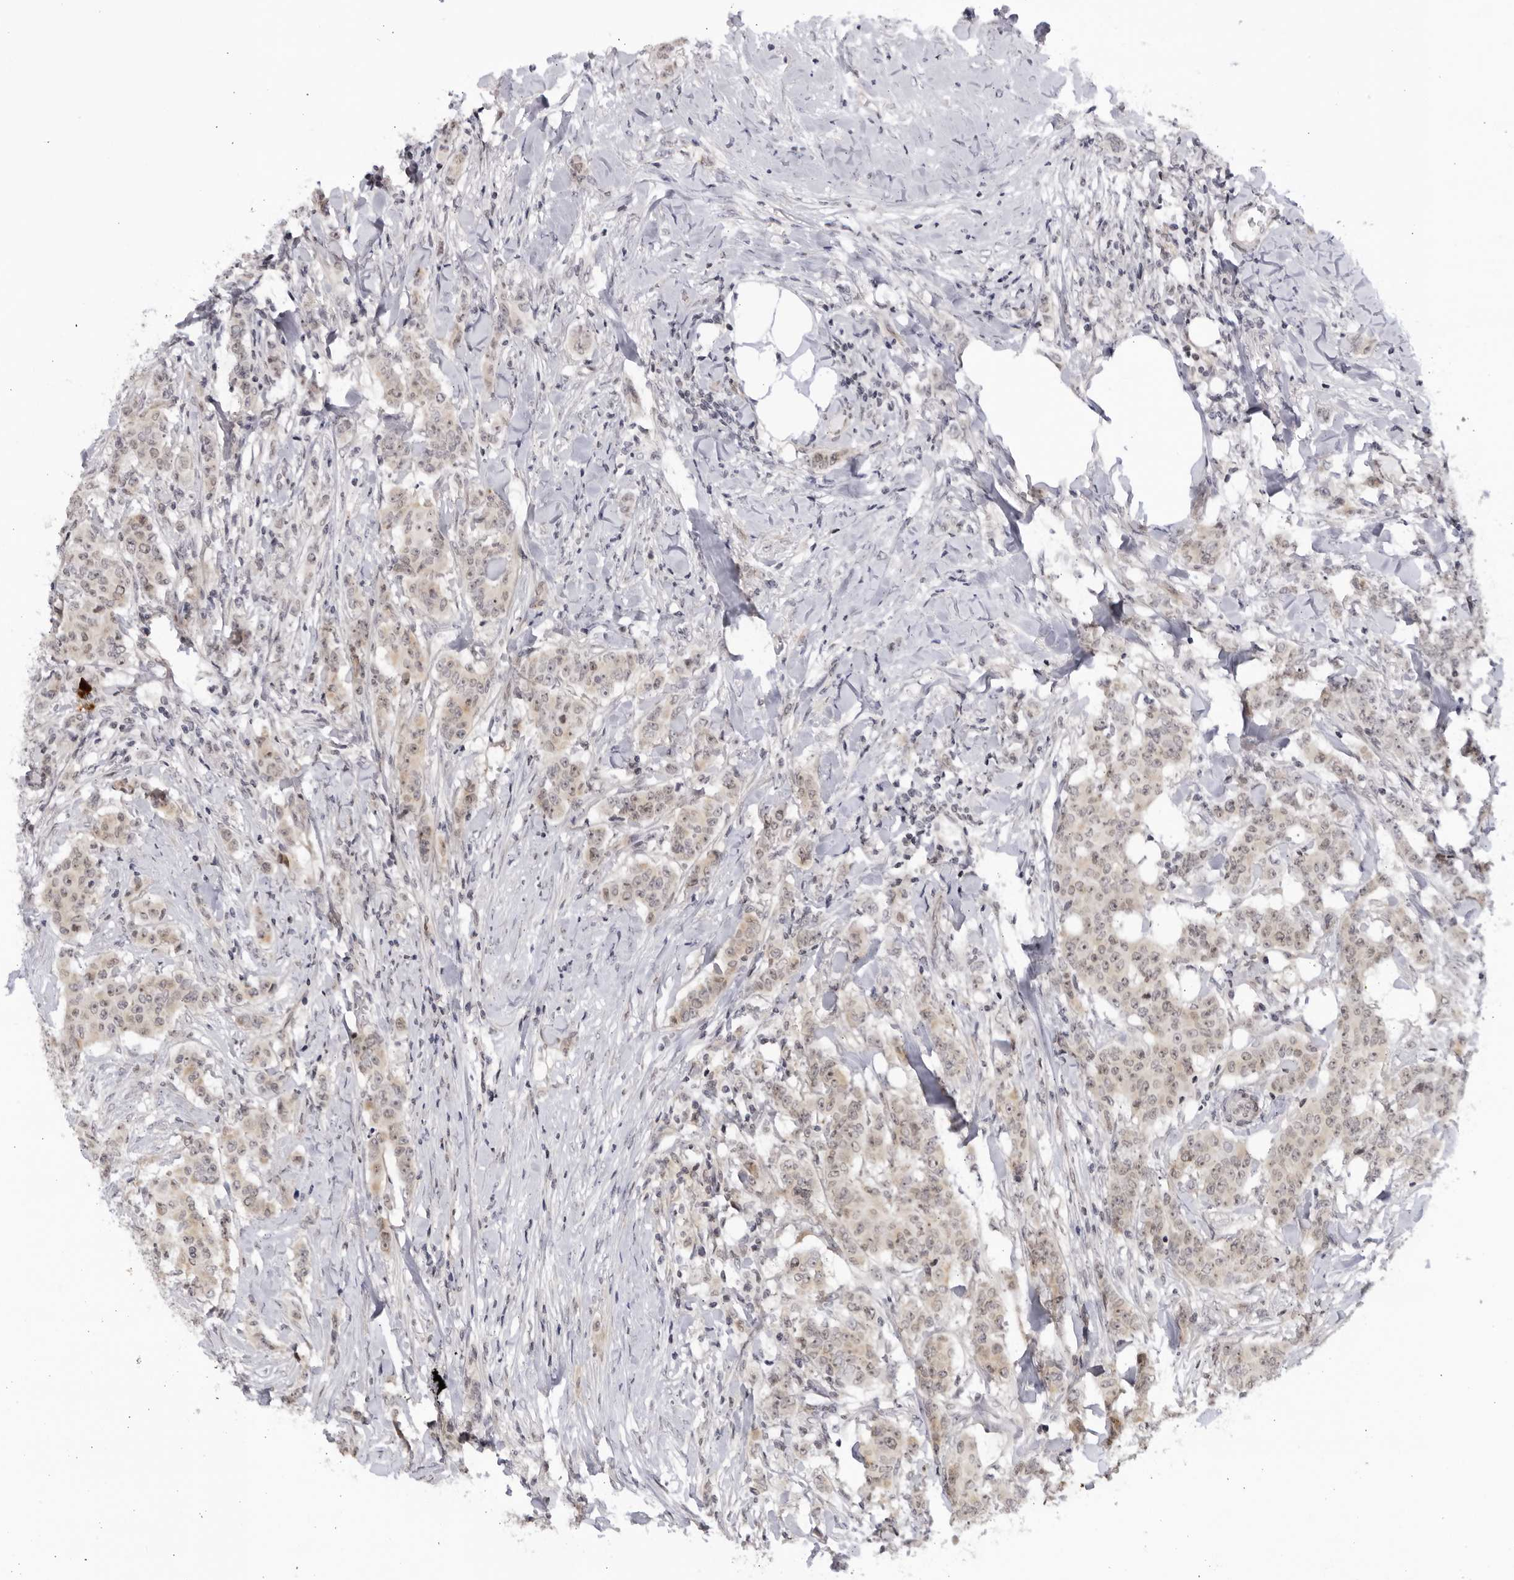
{"staining": {"intensity": "weak", "quantity": "25%-75%", "location": "cytoplasmic/membranous,nuclear"}, "tissue": "breast cancer", "cell_type": "Tumor cells", "image_type": "cancer", "snomed": [{"axis": "morphology", "description": "Duct carcinoma"}, {"axis": "topography", "description": "Breast"}], "caption": "The immunohistochemical stain labels weak cytoplasmic/membranous and nuclear staining in tumor cells of breast cancer (intraductal carcinoma) tissue. The staining was performed using DAB to visualize the protein expression in brown, while the nuclei were stained in blue with hematoxylin (Magnification: 20x).", "gene": "CNBD1", "patient": {"sex": "female", "age": 40}}